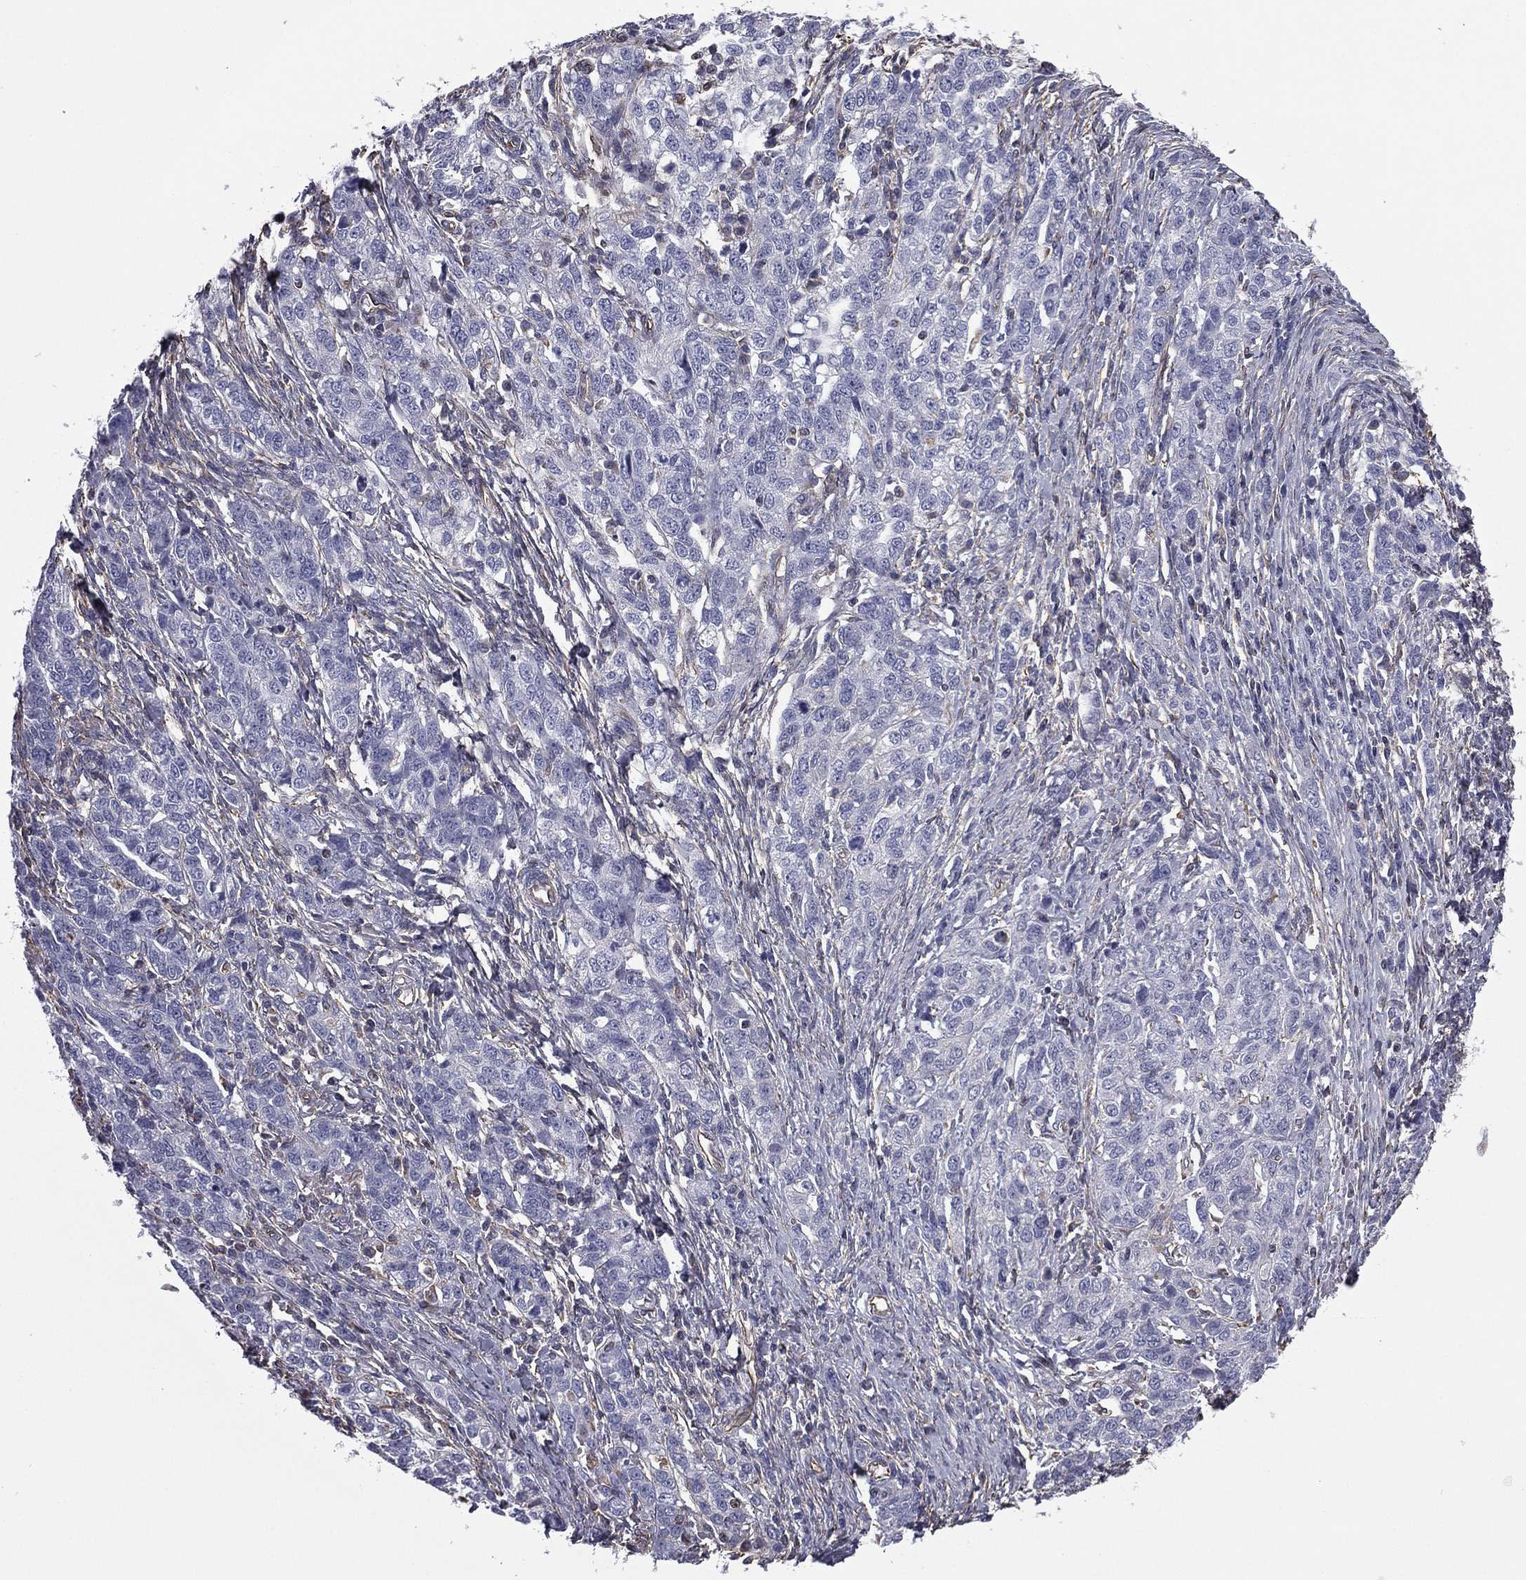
{"staining": {"intensity": "negative", "quantity": "none", "location": "none"}, "tissue": "ovarian cancer", "cell_type": "Tumor cells", "image_type": "cancer", "snomed": [{"axis": "morphology", "description": "Cystadenocarcinoma, serous, NOS"}, {"axis": "topography", "description": "Ovary"}], "caption": "Ovarian cancer (serous cystadenocarcinoma) was stained to show a protein in brown. There is no significant expression in tumor cells.", "gene": "SCUBE1", "patient": {"sex": "female", "age": 71}}